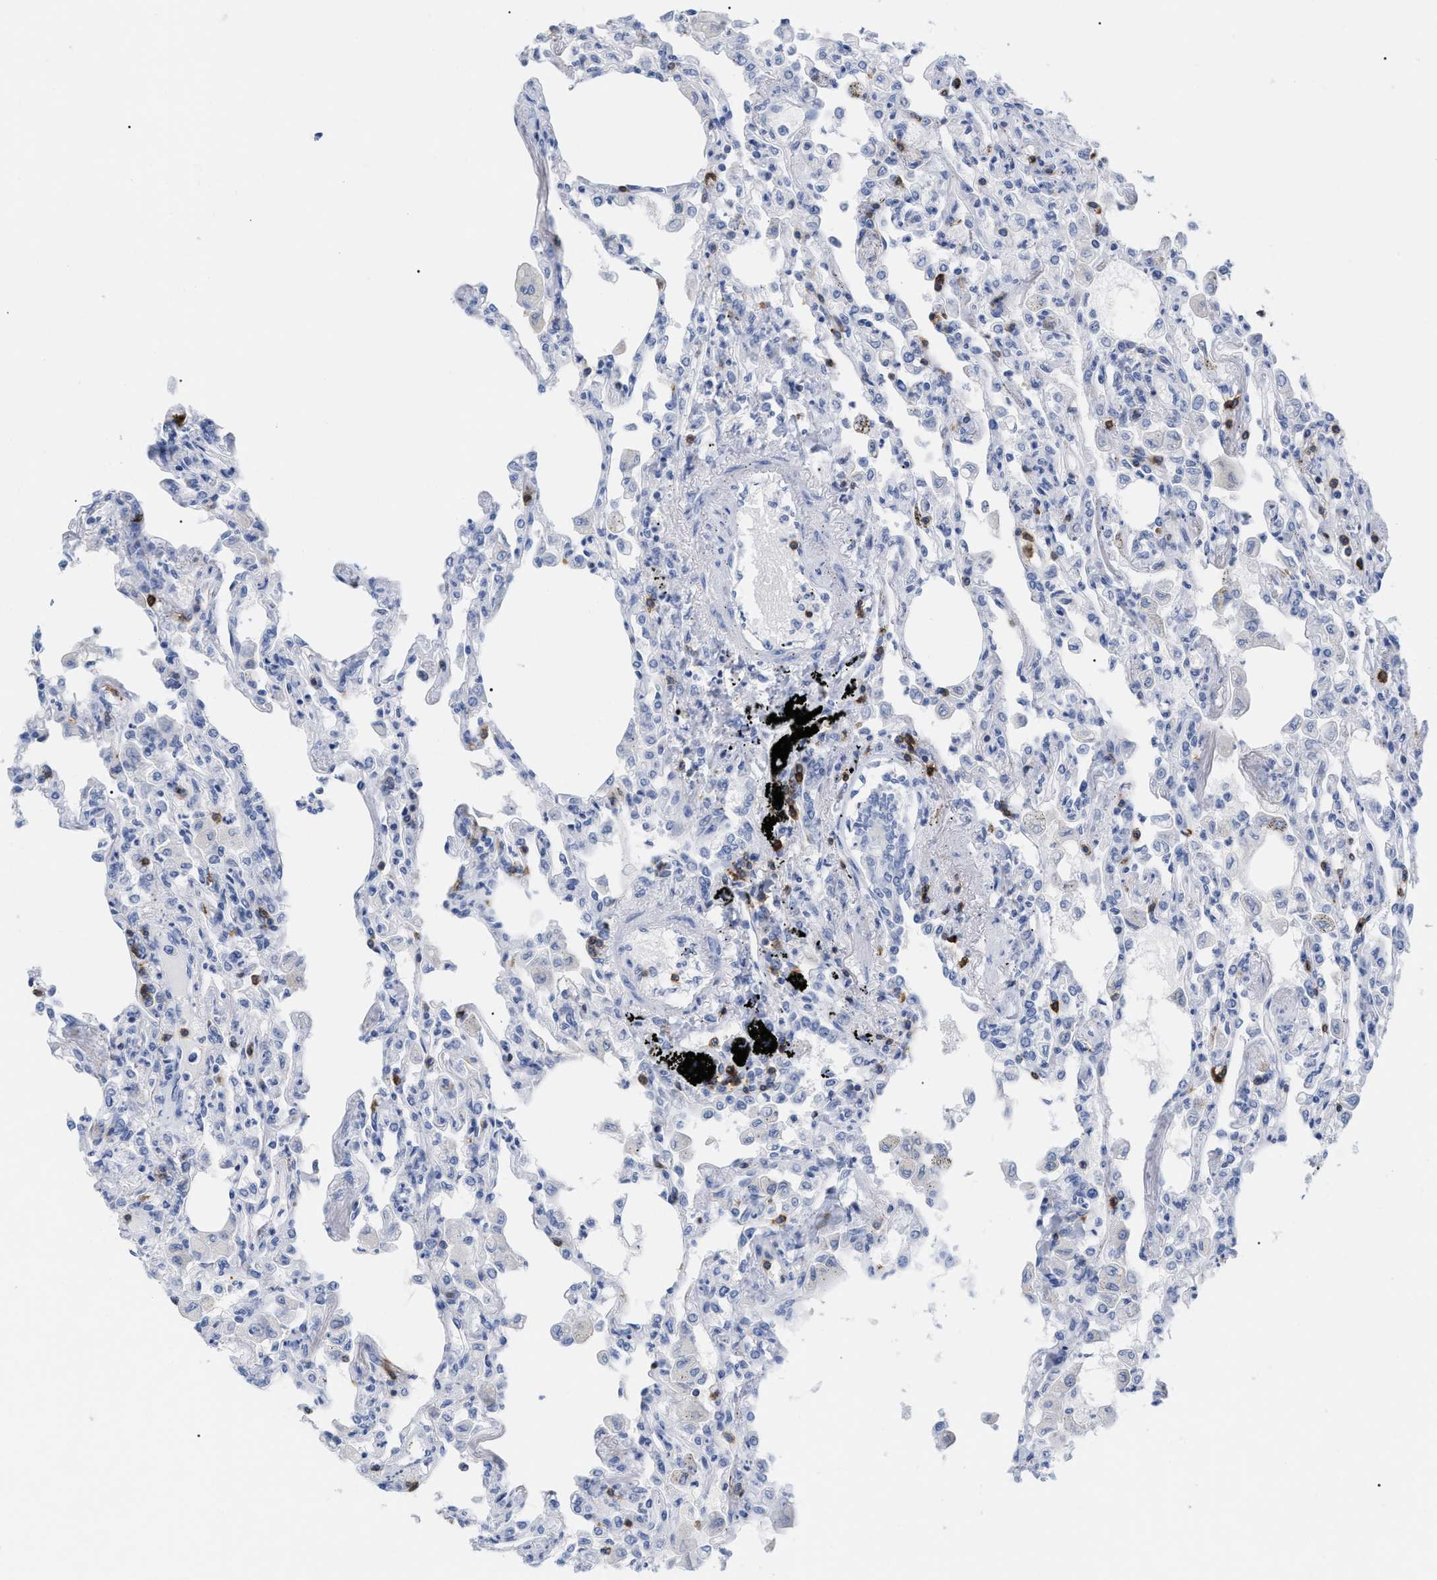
{"staining": {"intensity": "negative", "quantity": "none", "location": "none"}, "tissue": "lung", "cell_type": "Alveolar cells", "image_type": "normal", "snomed": [{"axis": "morphology", "description": "Normal tissue, NOS"}, {"axis": "topography", "description": "Bronchus"}, {"axis": "topography", "description": "Lung"}], "caption": "Photomicrograph shows no significant protein positivity in alveolar cells of normal lung. Nuclei are stained in blue.", "gene": "CD5", "patient": {"sex": "female", "age": 49}}